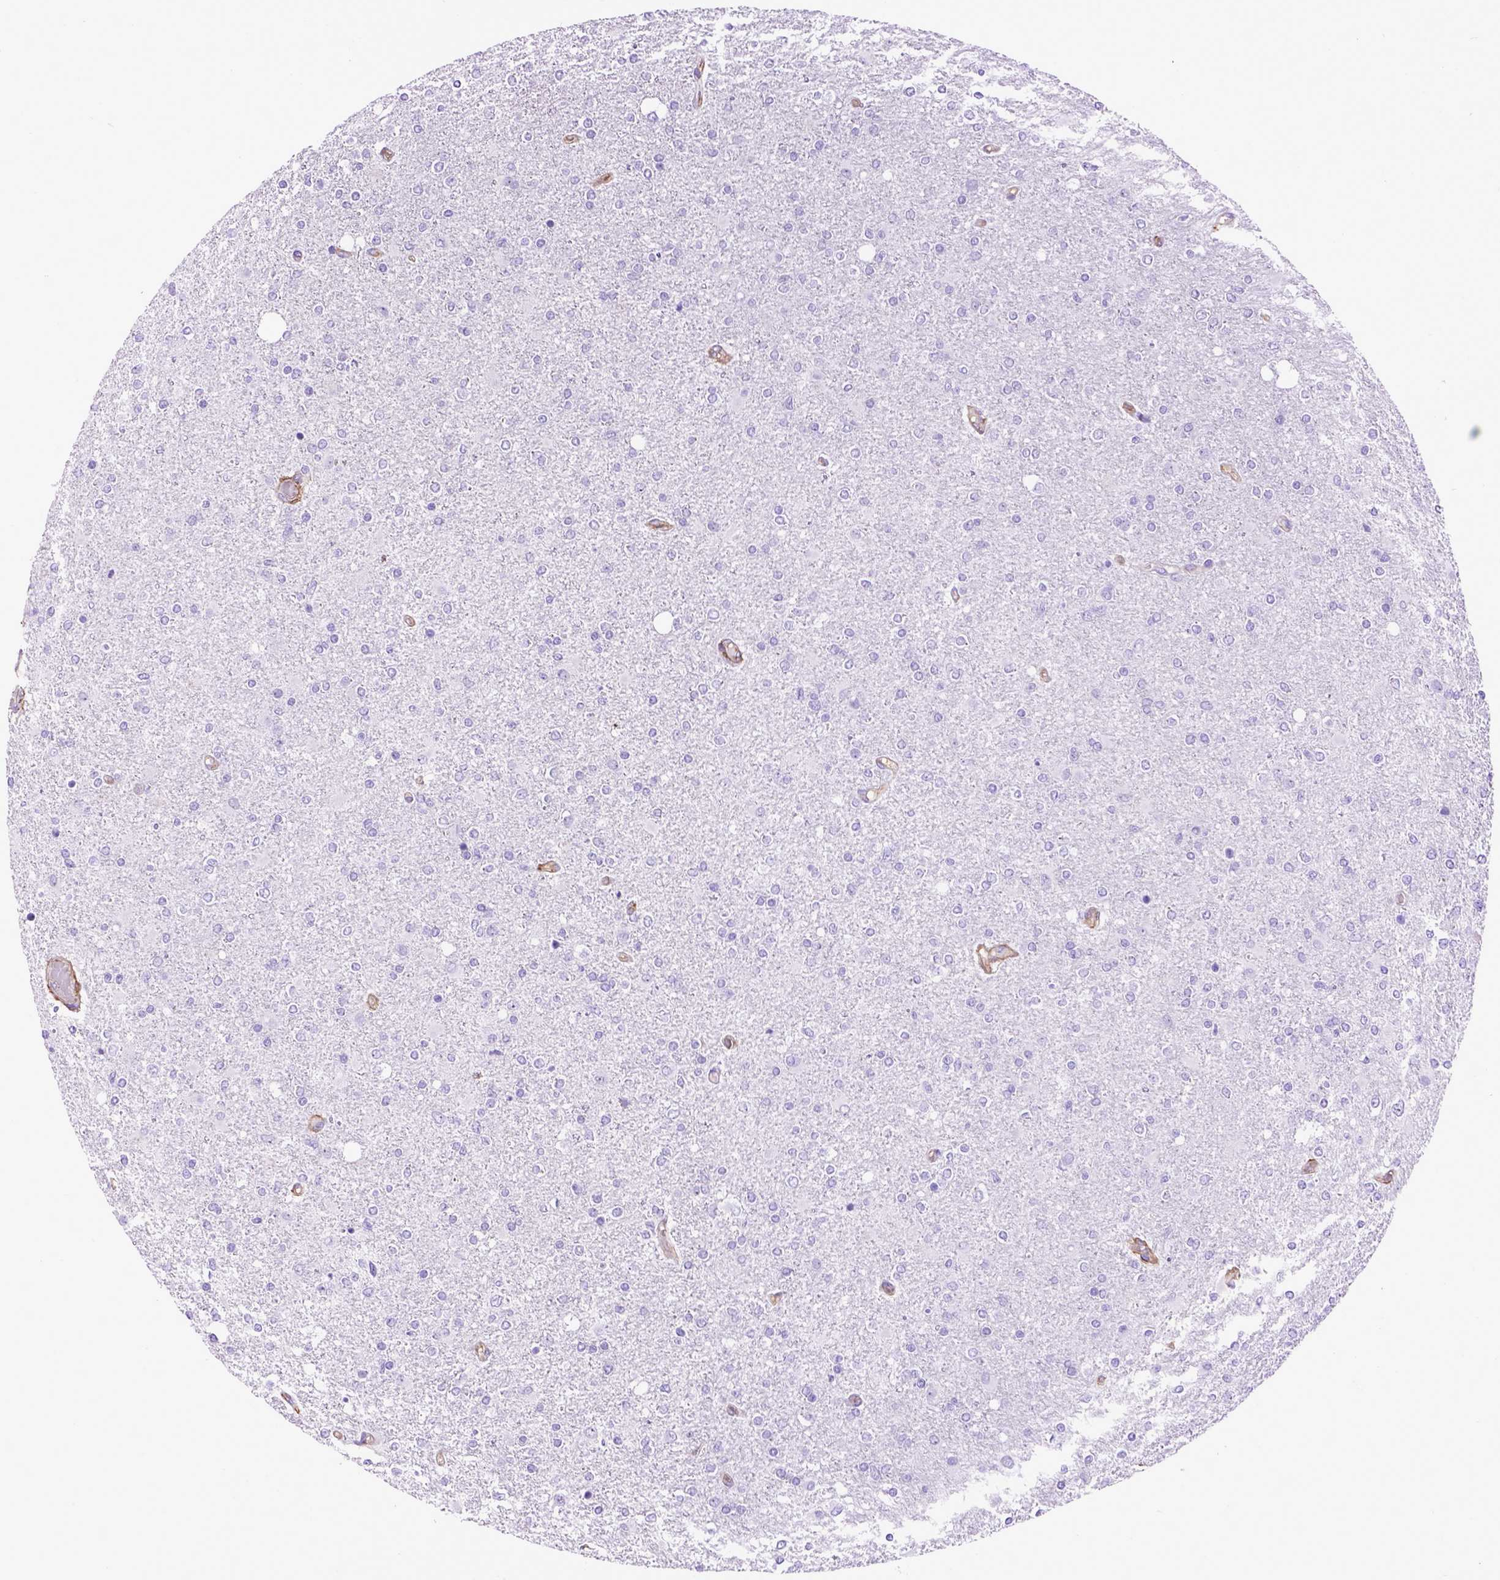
{"staining": {"intensity": "negative", "quantity": "none", "location": "none"}, "tissue": "glioma", "cell_type": "Tumor cells", "image_type": "cancer", "snomed": [{"axis": "morphology", "description": "Glioma, malignant, High grade"}, {"axis": "topography", "description": "Cerebral cortex"}], "caption": "Immunohistochemistry micrograph of human glioma stained for a protein (brown), which displays no positivity in tumor cells.", "gene": "ENG", "patient": {"sex": "male", "age": 70}}